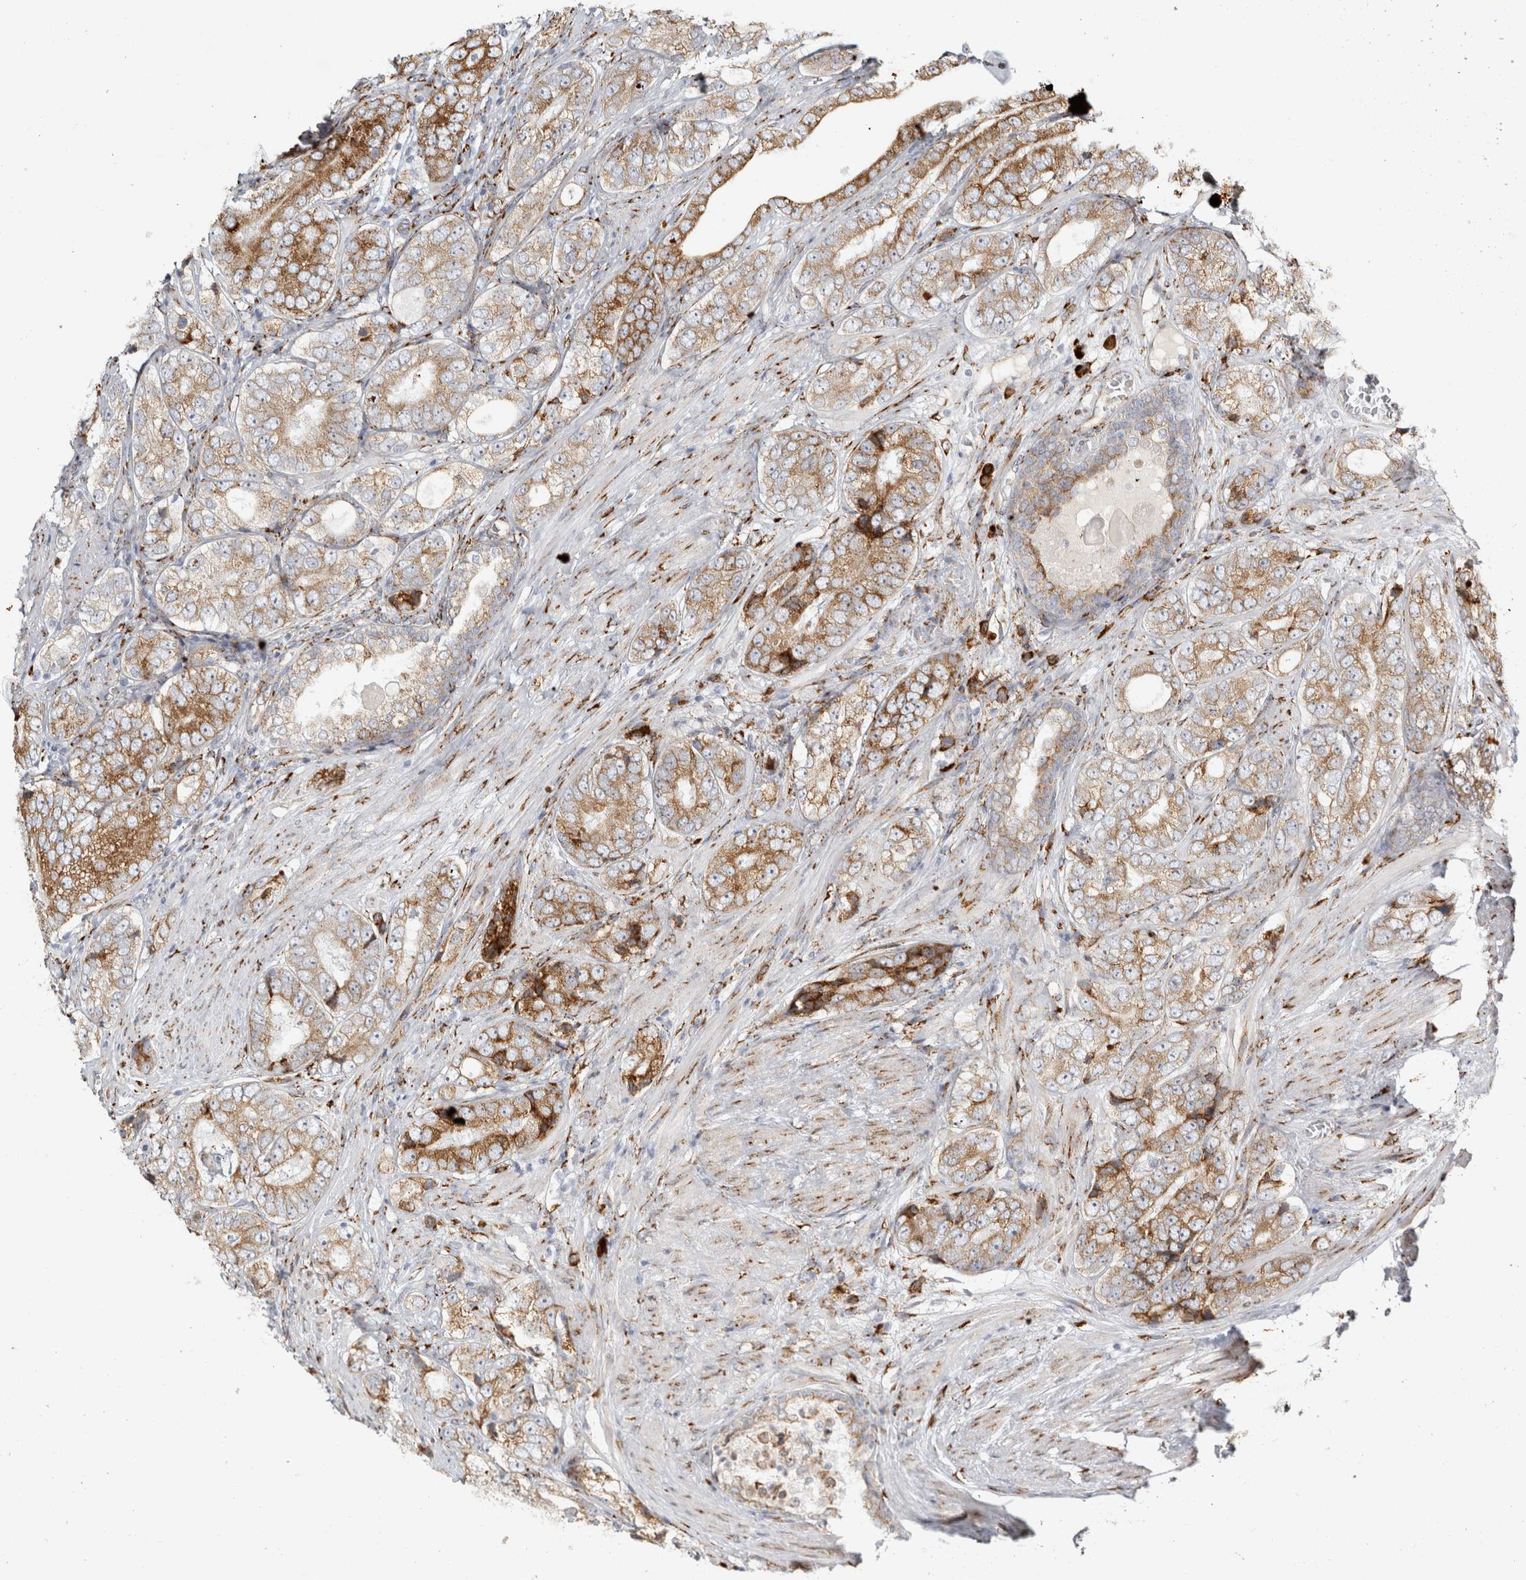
{"staining": {"intensity": "moderate", "quantity": "25%-75%", "location": "cytoplasmic/membranous"}, "tissue": "prostate cancer", "cell_type": "Tumor cells", "image_type": "cancer", "snomed": [{"axis": "morphology", "description": "Adenocarcinoma, High grade"}, {"axis": "topography", "description": "Prostate"}], "caption": "Immunohistochemical staining of human prostate cancer (high-grade adenocarcinoma) demonstrates medium levels of moderate cytoplasmic/membranous expression in about 25%-75% of tumor cells. (brown staining indicates protein expression, while blue staining denotes nuclei).", "gene": "OSTN", "patient": {"sex": "male", "age": 56}}